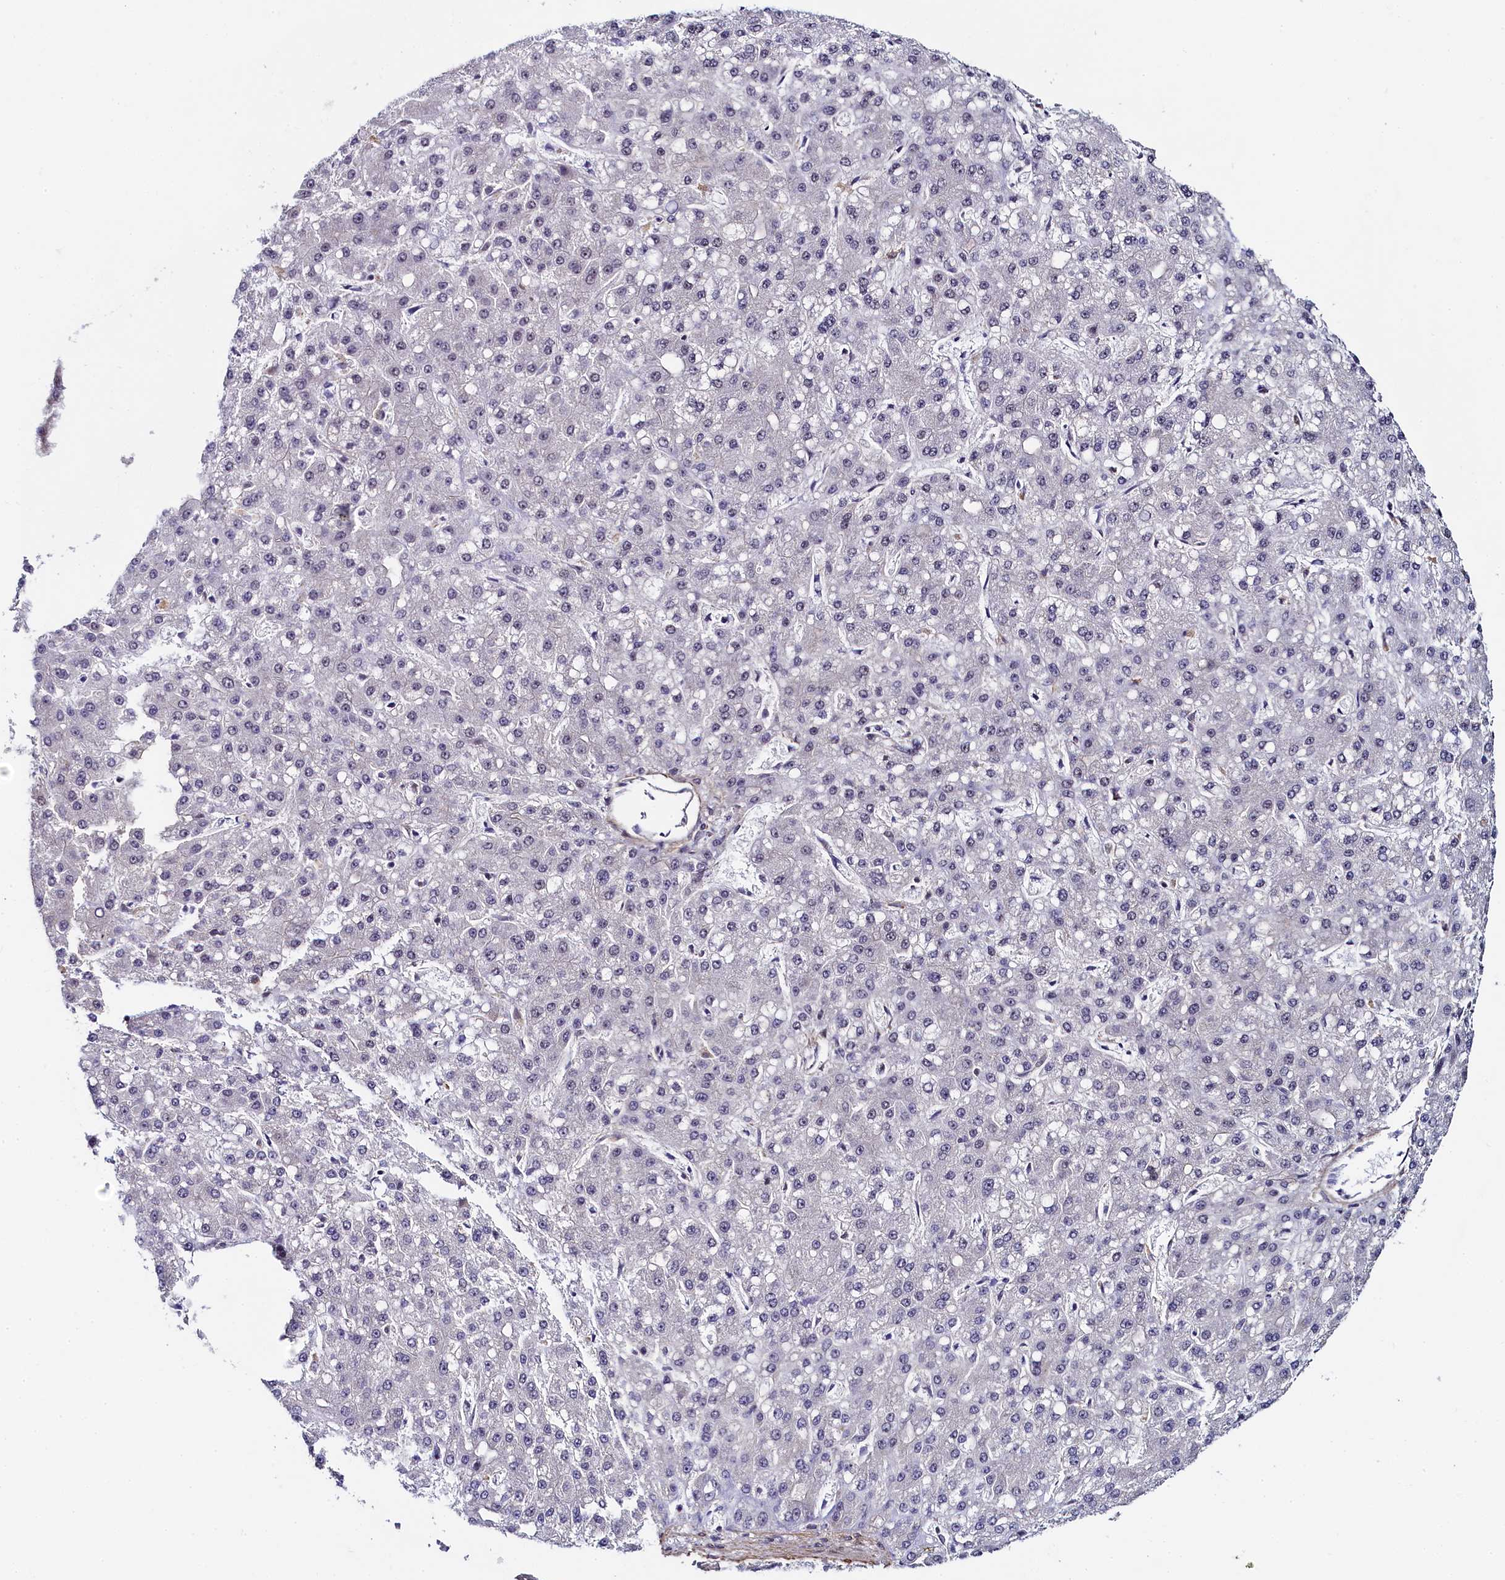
{"staining": {"intensity": "negative", "quantity": "none", "location": "none"}, "tissue": "liver cancer", "cell_type": "Tumor cells", "image_type": "cancer", "snomed": [{"axis": "morphology", "description": "Carcinoma, Hepatocellular, NOS"}, {"axis": "topography", "description": "Liver"}], "caption": "Photomicrograph shows no protein positivity in tumor cells of liver cancer (hepatocellular carcinoma) tissue. Brightfield microscopy of immunohistochemistry (IHC) stained with DAB (3,3'-diaminobenzidine) (brown) and hematoxylin (blue), captured at high magnification.", "gene": "INTS14", "patient": {"sex": "male", "age": 67}}